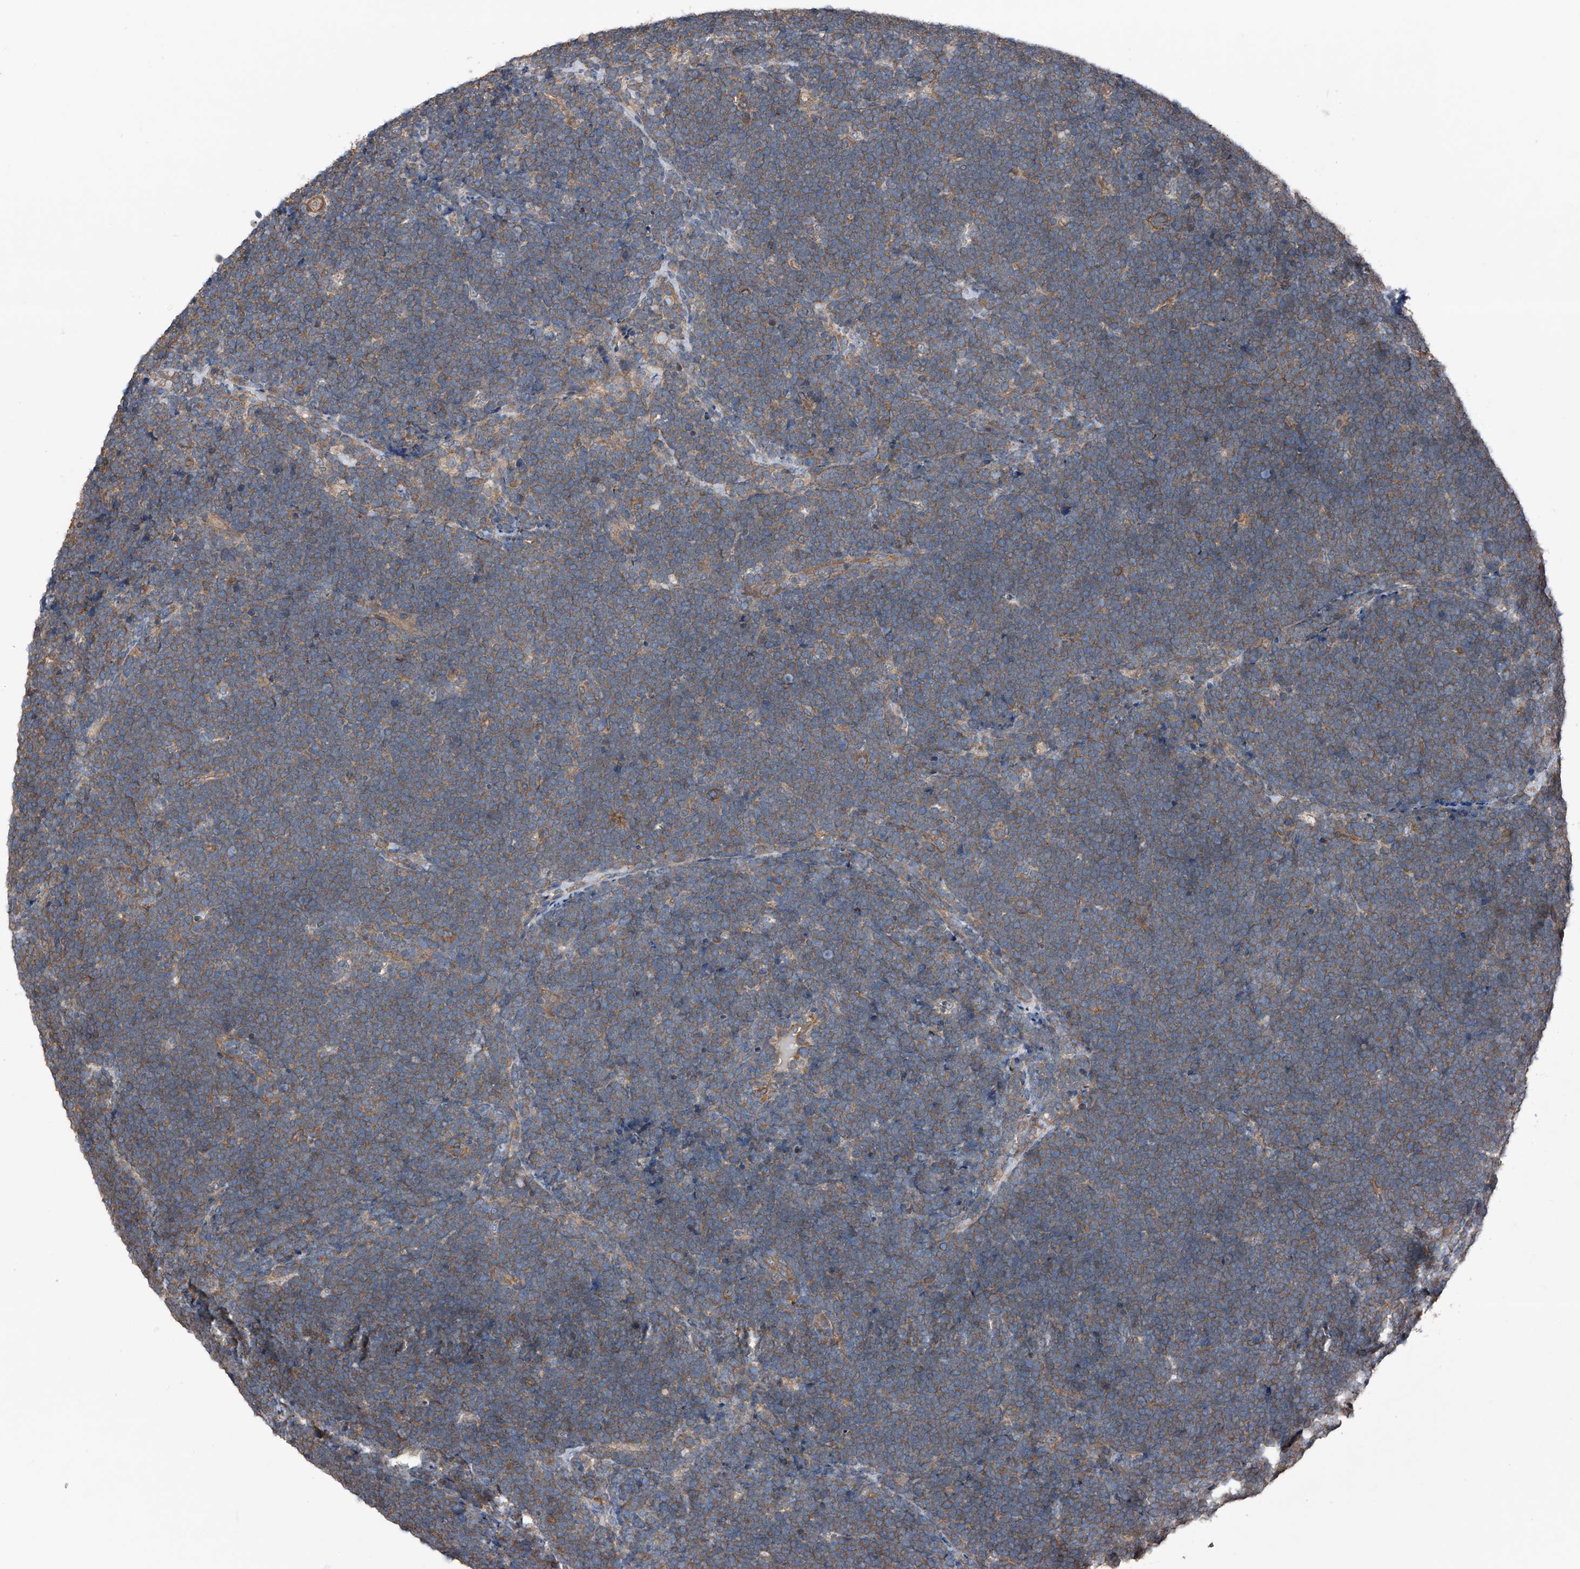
{"staining": {"intensity": "negative", "quantity": "none", "location": "none"}, "tissue": "lymphoma", "cell_type": "Tumor cells", "image_type": "cancer", "snomed": [{"axis": "morphology", "description": "Malignant lymphoma, non-Hodgkin's type, High grade"}, {"axis": "topography", "description": "Lymph node"}], "caption": "This is a micrograph of IHC staining of lymphoma, which shows no positivity in tumor cells.", "gene": "KCNJ2", "patient": {"sex": "male", "age": 13}}